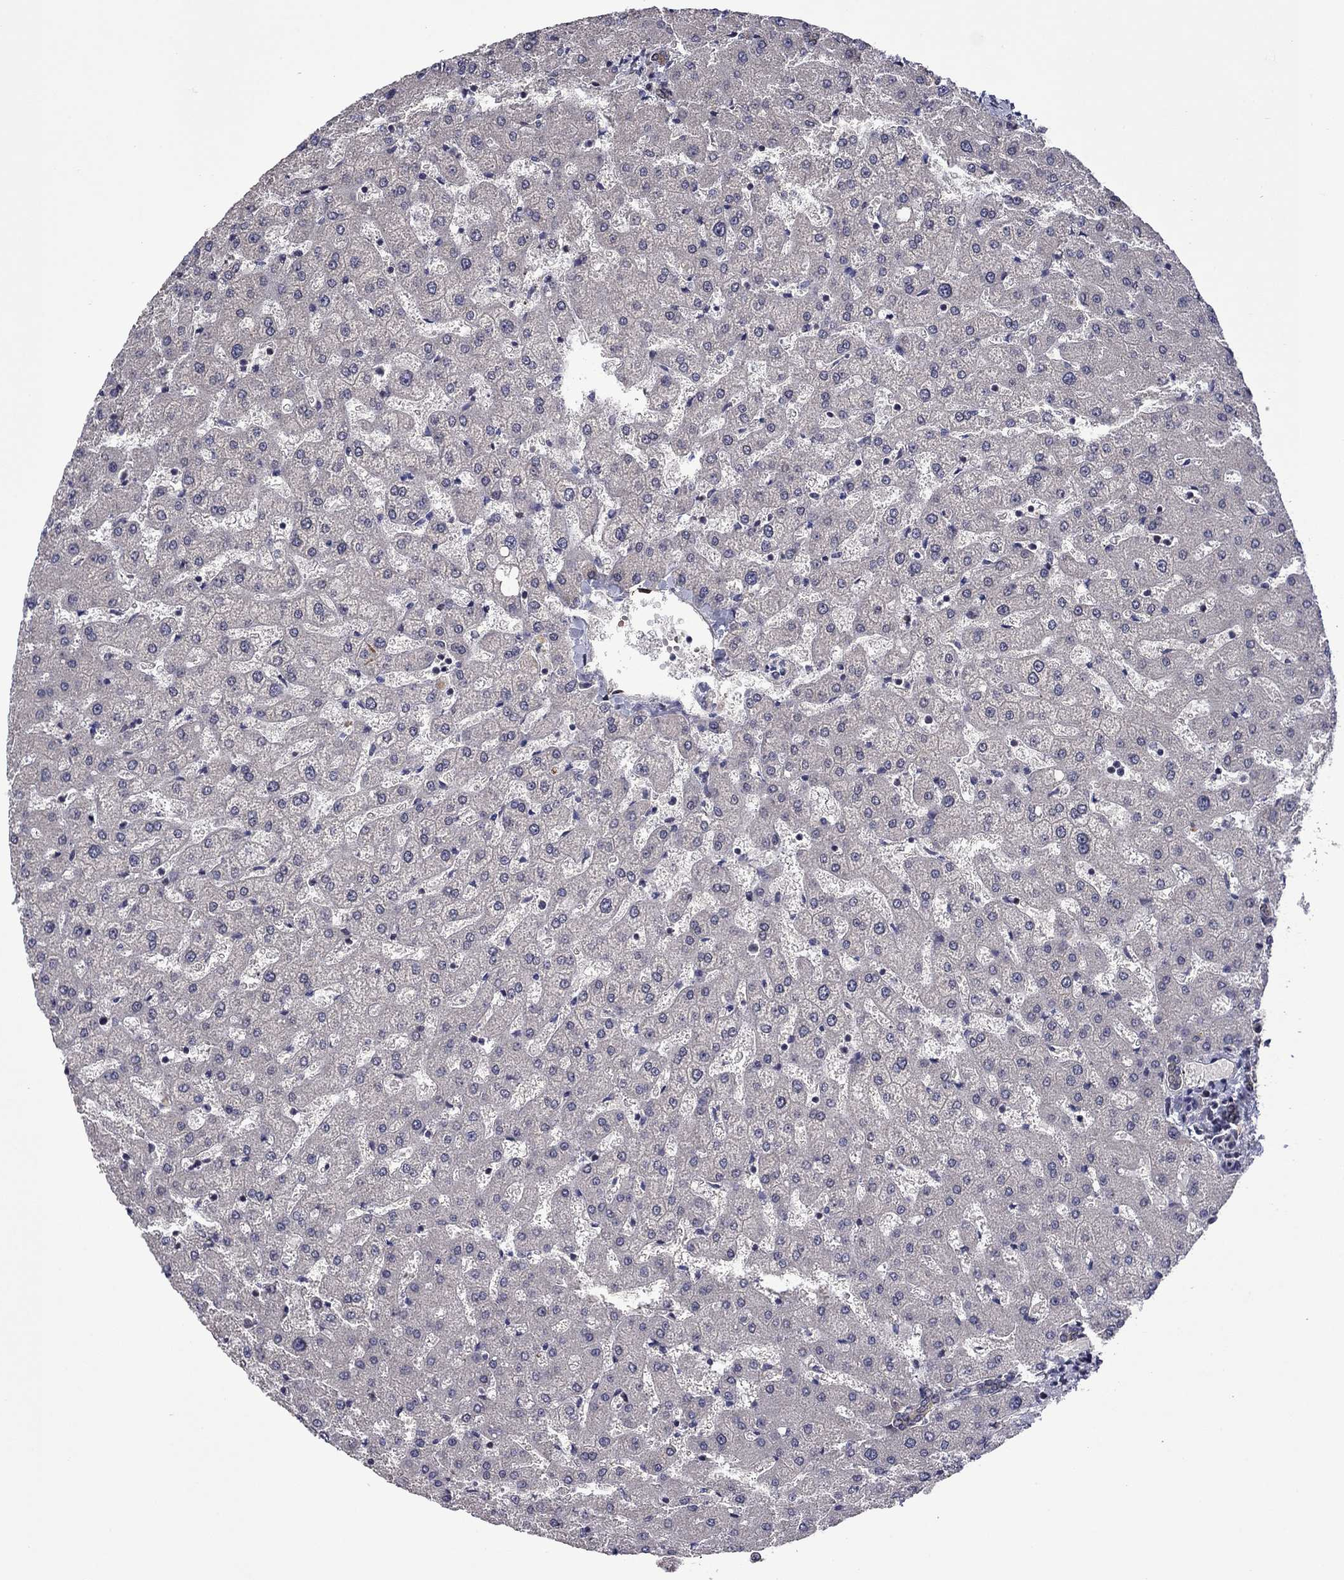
{"staining": {"intensity": "negative", "quantity": "none", "location": "none"}, "tissue": "liver", "cell_type": "Cholangiocytes", "image_type": "normal", "snomed": [{"axis": "morphology", "description": "Normal tissue, NOS"}, {"axis": "topography", "description": "Liver"}], "caption": "This image is of benign liver stained with immunohistochemistry (IHC) to label a protein in brown with the nuclei are counter-stained blue. There is no expression in cholangiocytes.", "gene": "SLITRK1", "patient": {"sex": "female", "age": 50}}